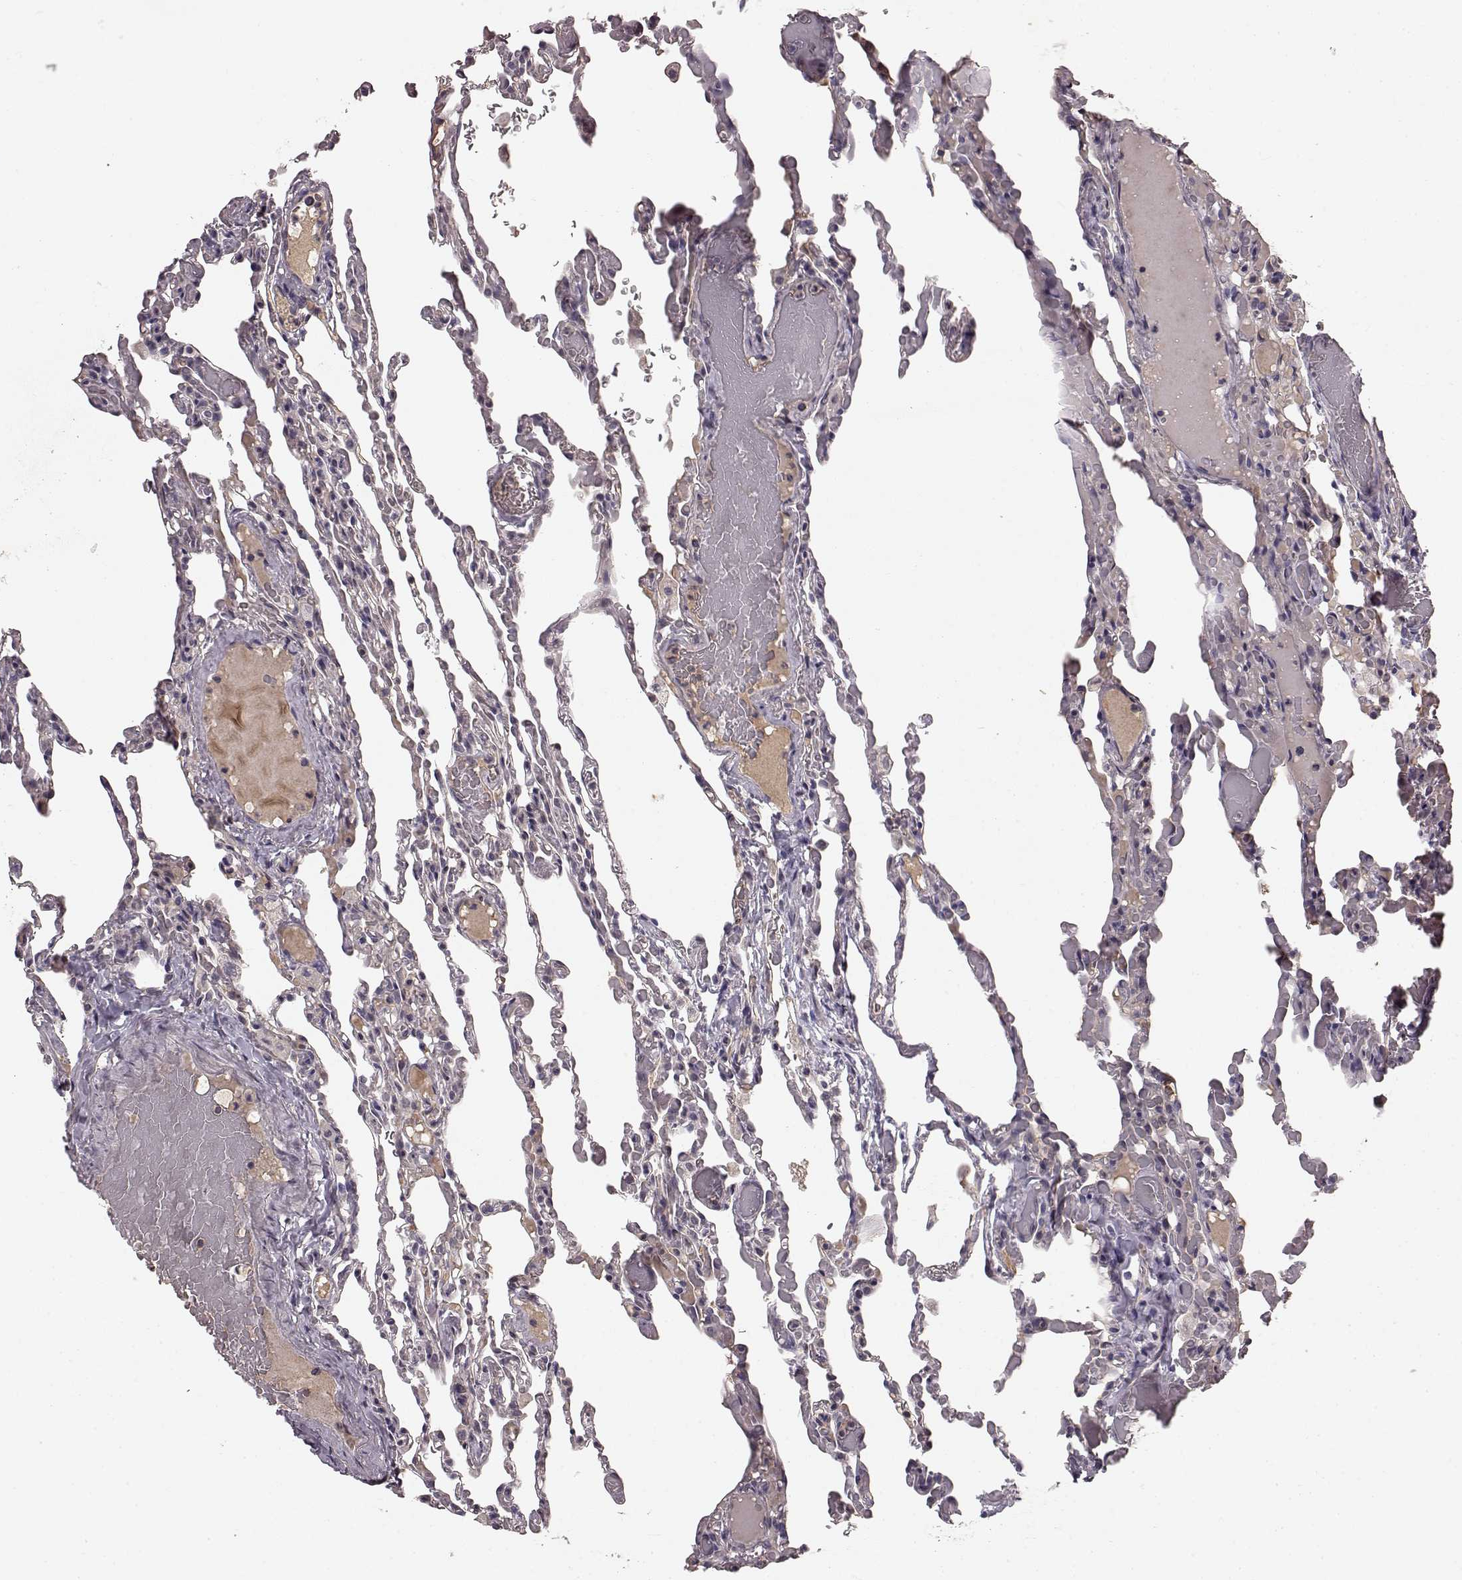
{"staining": {"intensity": "negative", "quantity": "none", "location": "none"}, "tissue": "lung", "cell_type": "Alveolar cells", "image_type": "normal", "snomed": [{"axis": "morphology", "description": "Normal tissue, NOS"}, {"axis": "topography", "description": "Lung"}], "caption": "The micrograph displays no significant staining in alveolar cells of lung.", "gene": "SLC22A18", "patient": {"sex": "female", "age": 43}}